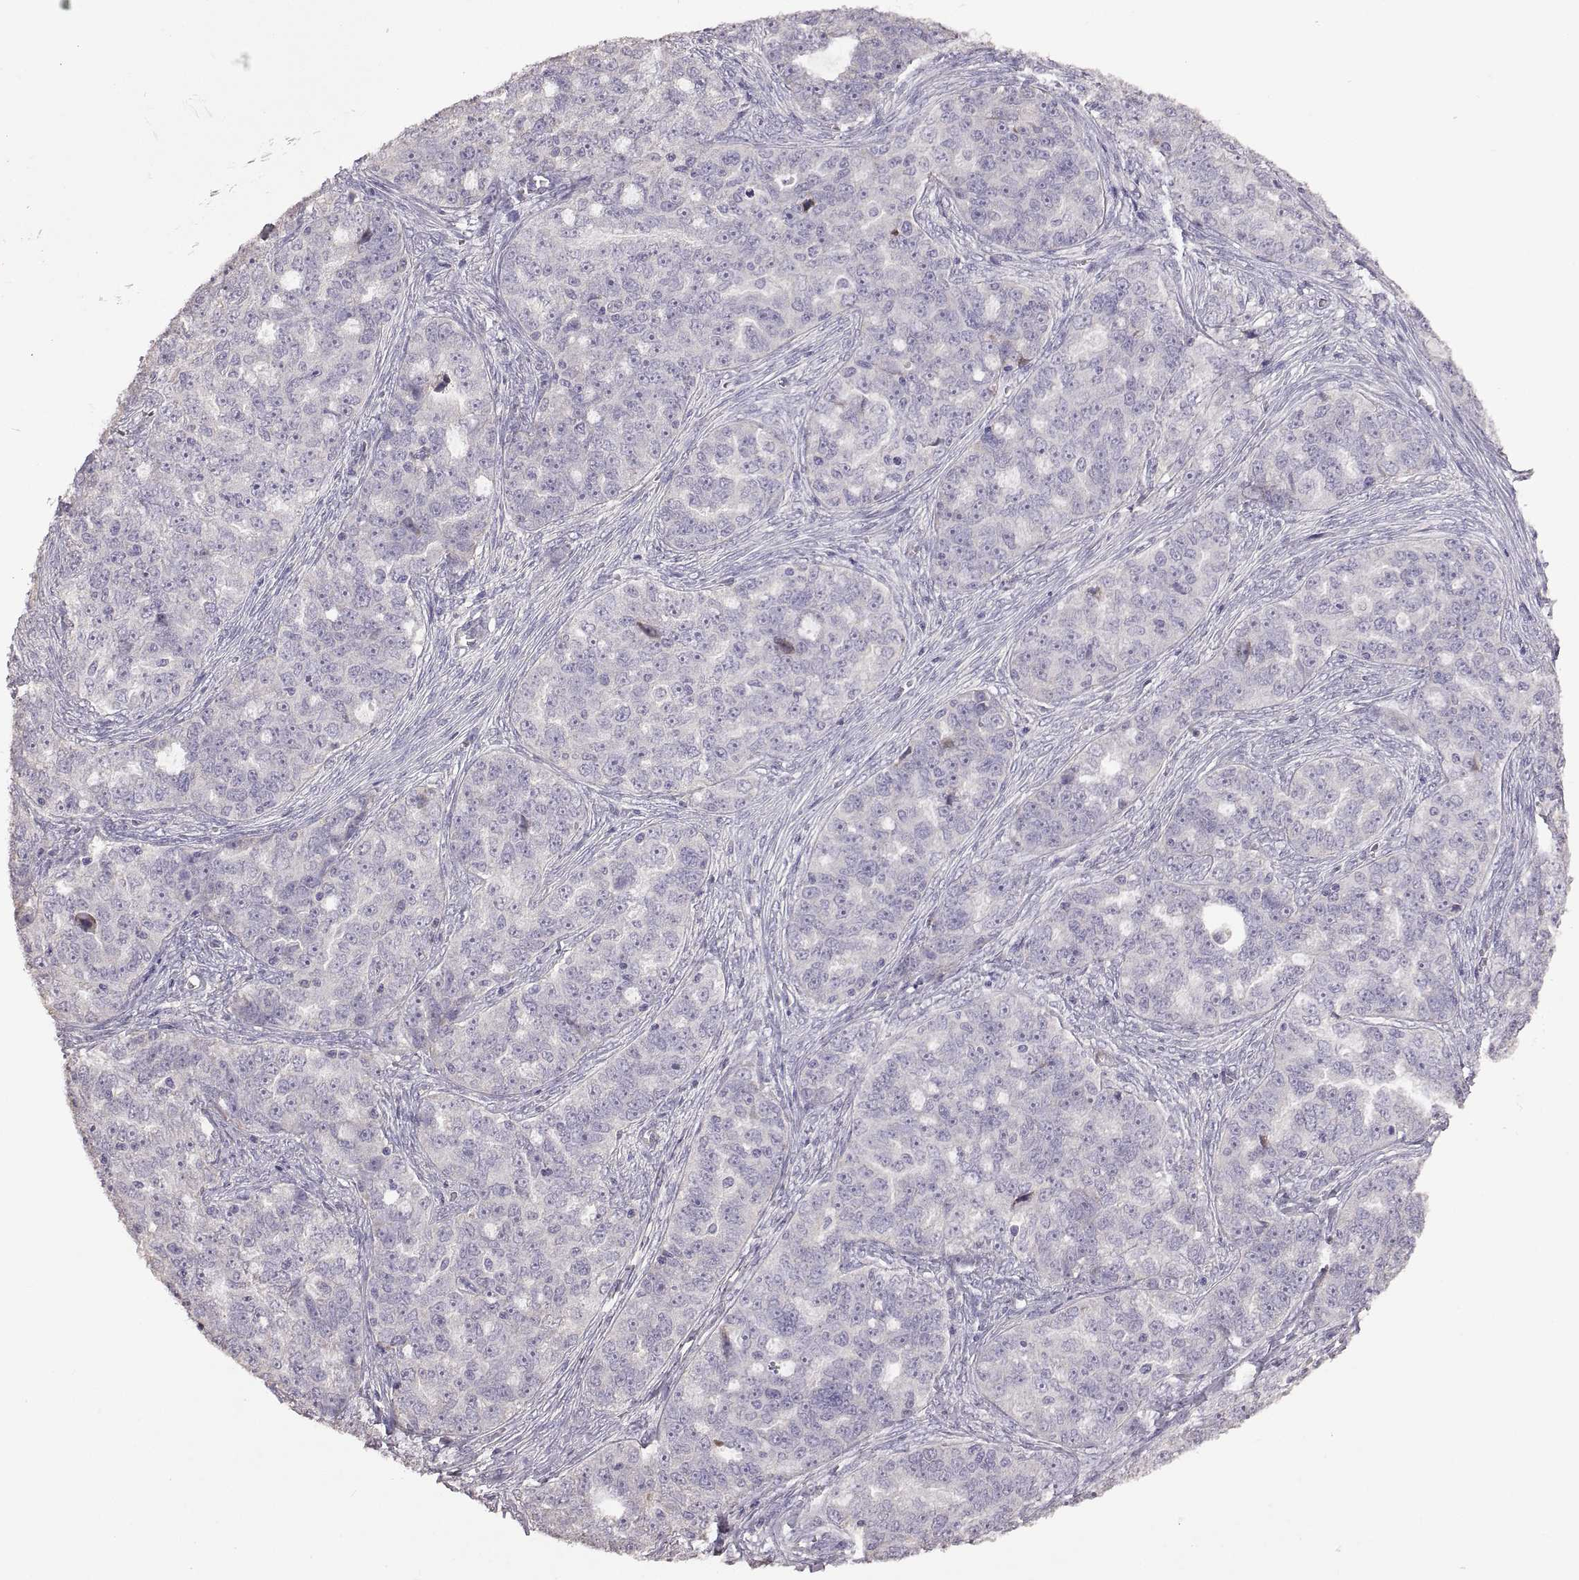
{"staining": {"intensity": "negative", "quantity": "none", "location": "none"}, "tissue": "ovarian cancer", "cell_type": "Tumor cells", "image_type": "cancer", "snomed": [{"axis": "morphology", "description": "Cystadenocarcinoma, serous, NOS"}, {"axis": "topography", "description": "Ovary"}], "caption": "Immunohistochemical staining of ovarian cancer (serous cystadenocarcinoma) demonstrates no significant expression in tumor cells. (DAB immunohistochemistry (IHC), high magnification).", "gene": "DEFB136", "patient": {"sex": "female", "age": 51}}